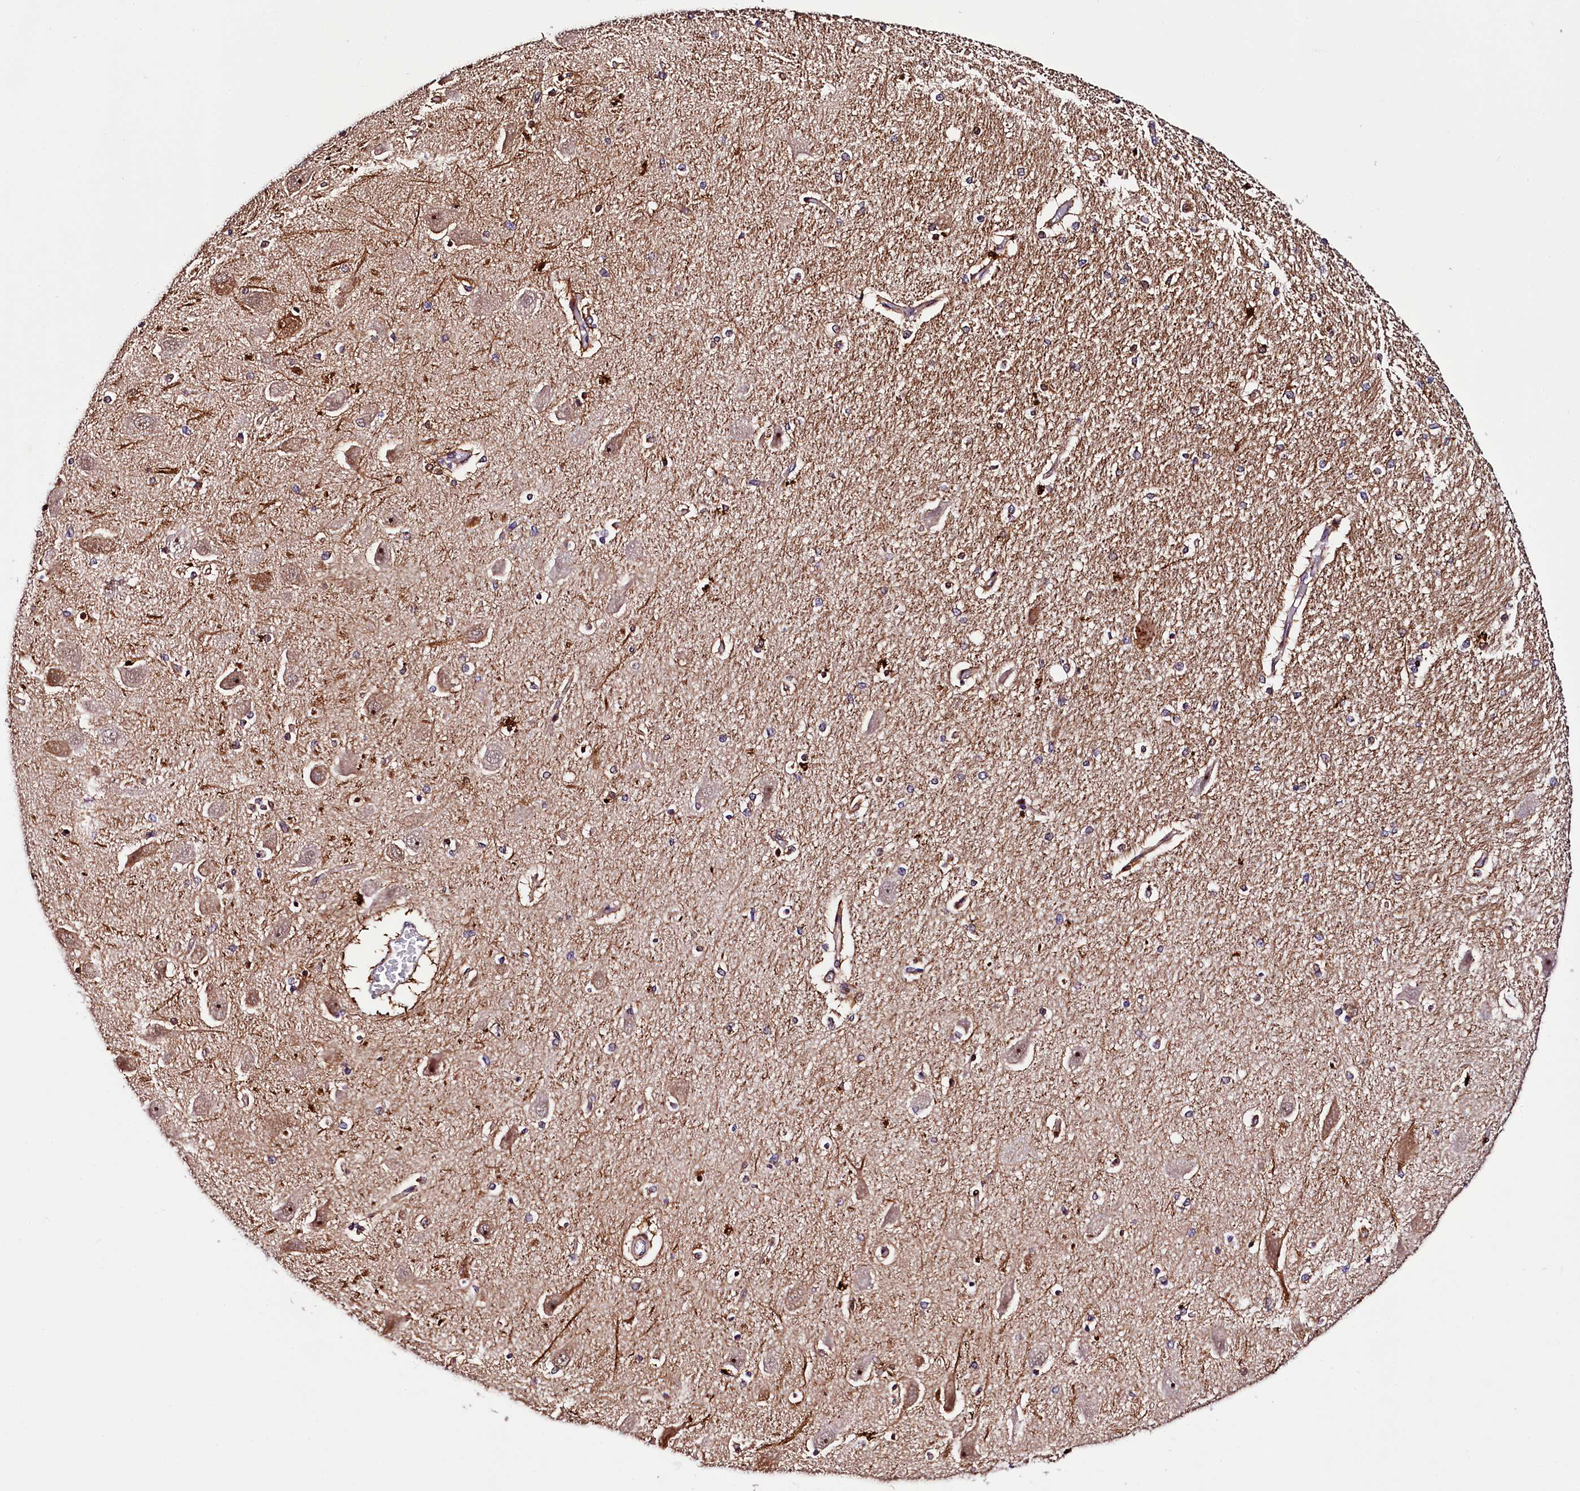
{"staining": {"intensity": "moderate", "quantity": "<25%", "location": "cytoplasmic/membranous,nuclear"}, "tissue": "hippocampus", "cell_type": "Glial cells", "image_type": "normal", "snomed": [{"axis": "morphology", "description": "Normal tissue, NOS"}, {"axis": "topography", "description": "Hippocampus"}], "caption": "Protein staining by immunohistochemistry exhibits moderate cytoplasmic/membranous,nuclear staining in about <25% of glial cells in normal hippocampus.", "gene": "TRMT112", "patient": {"sex": "female", "age": 54}}